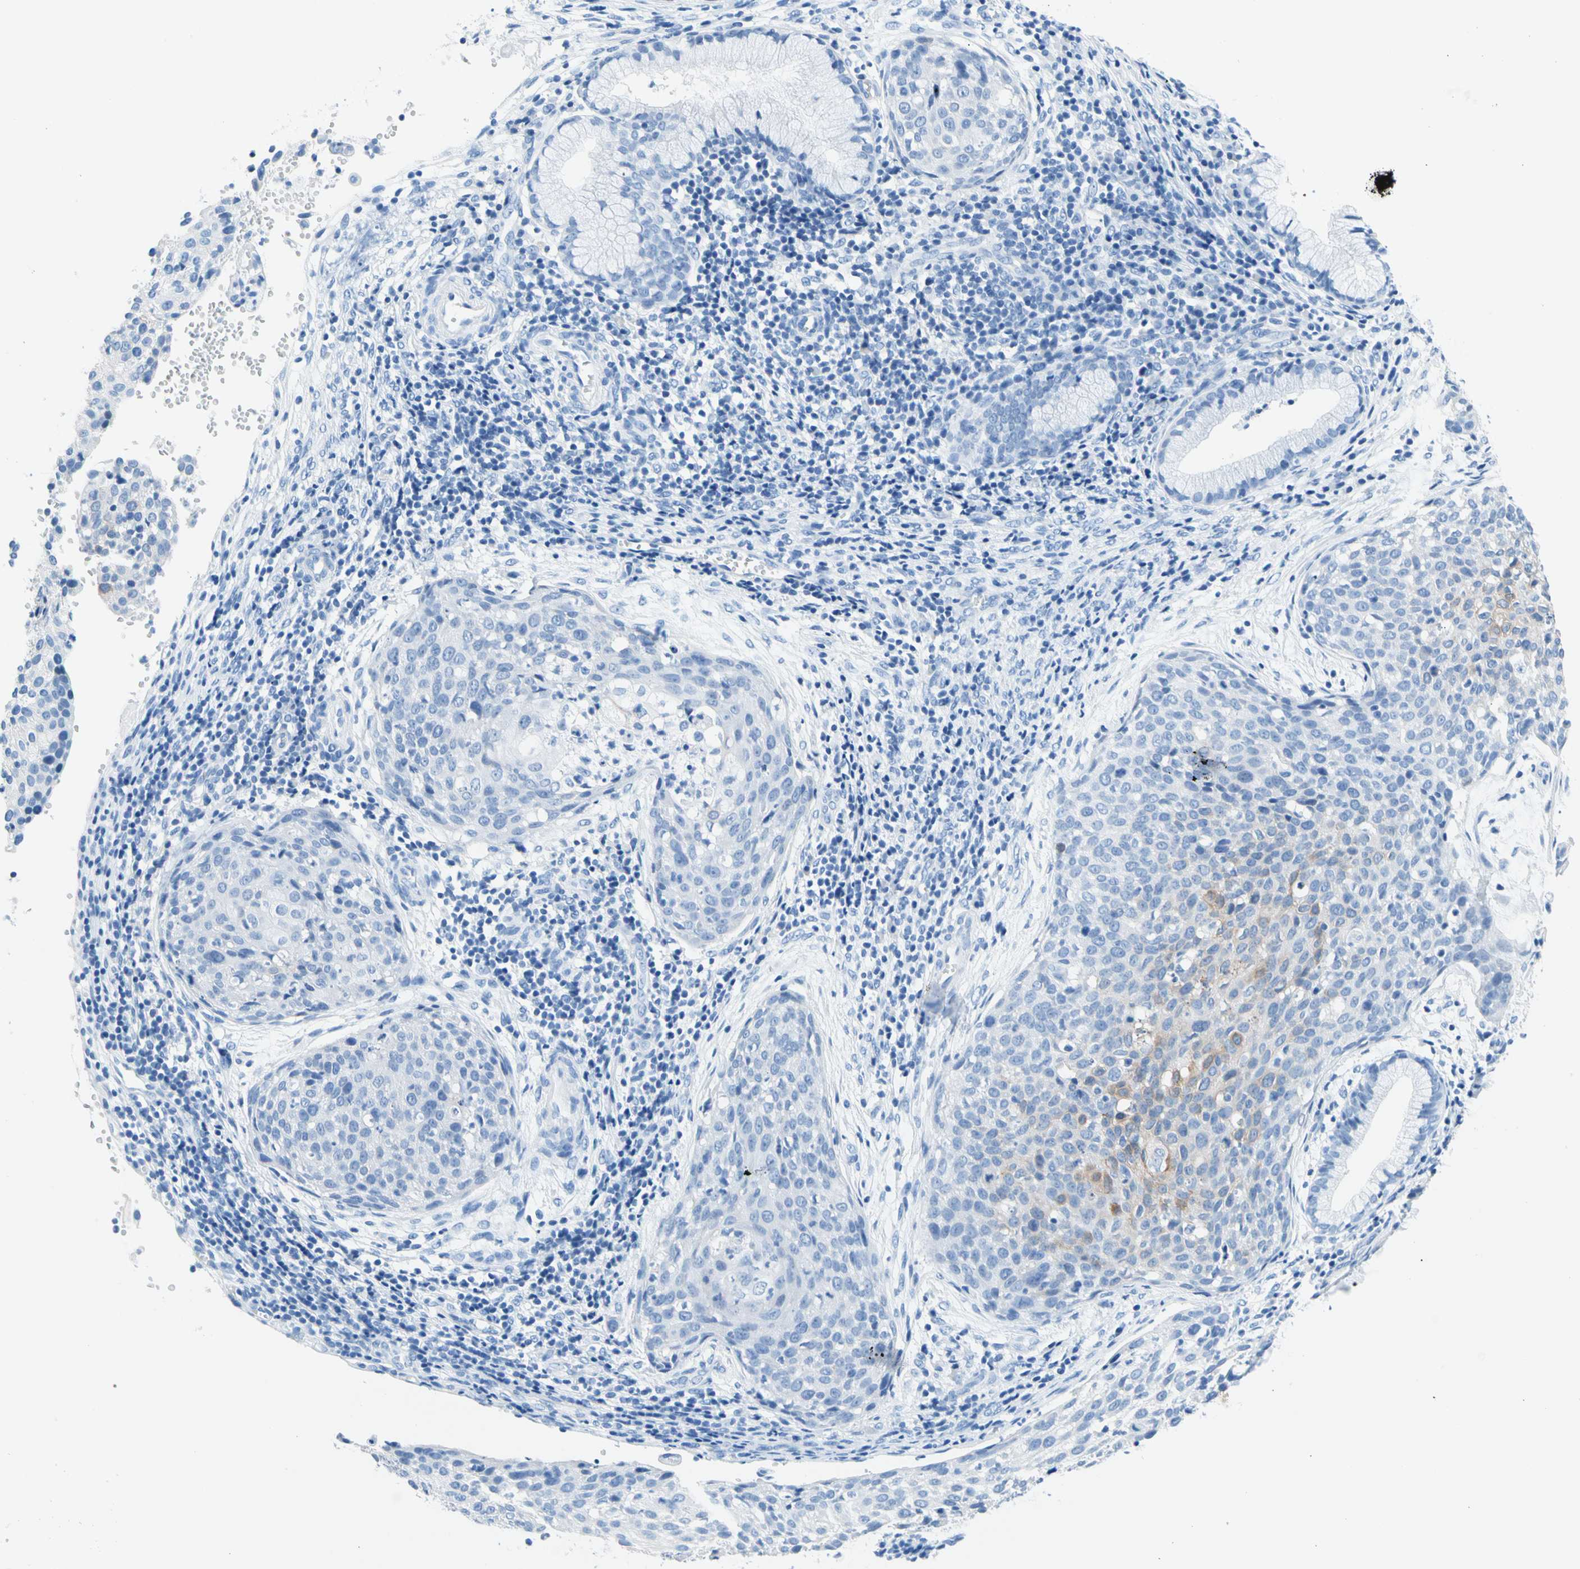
{"staining": {"intensity": "weak", "quantity": "<25%", "location": "cytoplasmic/membranous"}, "tissue": "cervical cancer", "cell_type": "Tumor cells", "image_type": "cancer", "snomed": [{"axis": "morphology", "description": "Squamous cell carcinoma, NOS"}, {"axis": "topography", "description": "Cervix"}], "caption": "The image demonstrates no staining of tumor cells in squamous cell carcinoma (cervical).", "gene": "CEL", "patient": {"sex": "female", "age": 38}}